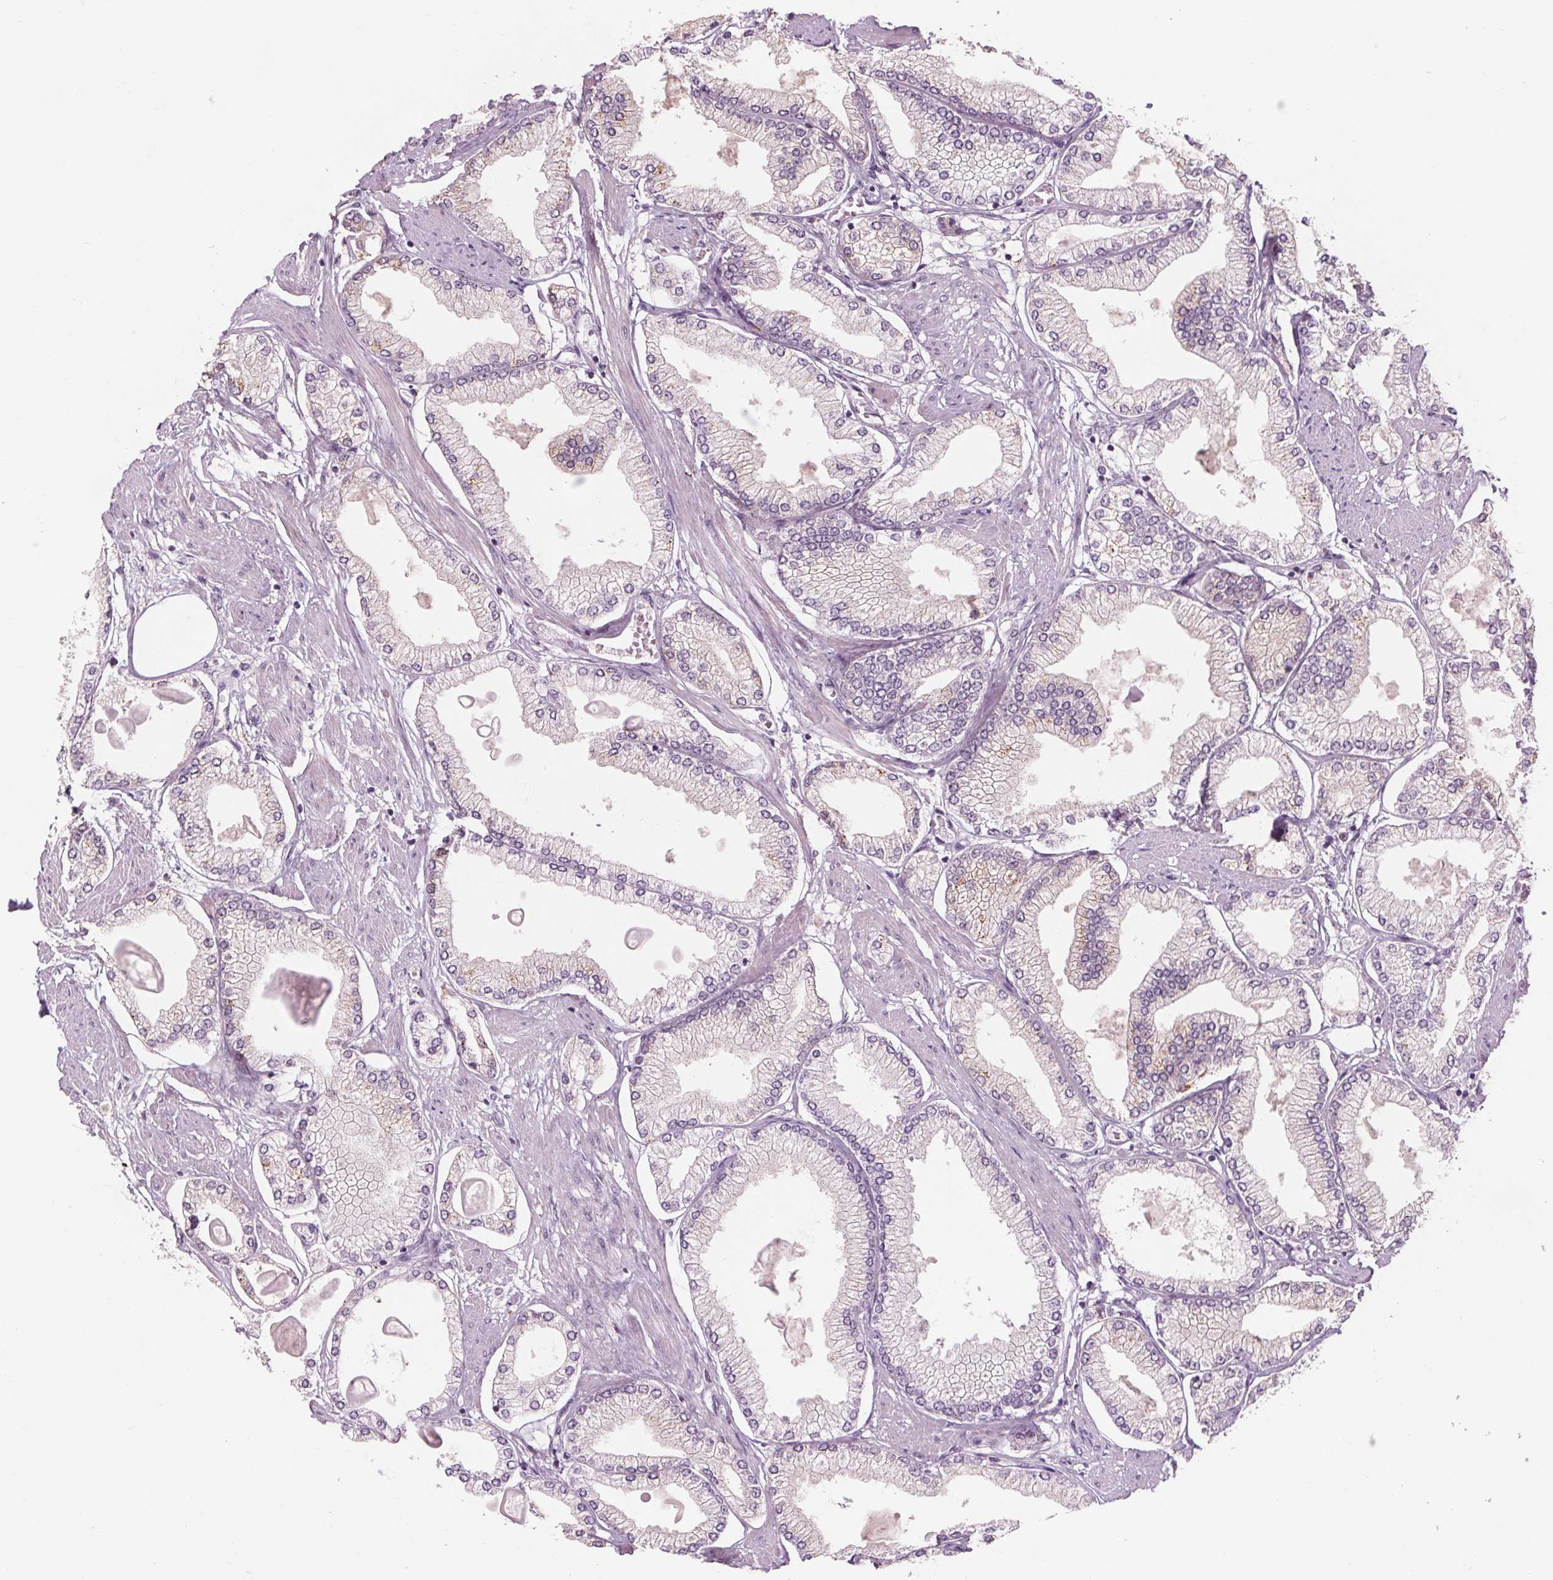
{"staining": {"intensity": "negative", "quantity": "none", "location": "none"}, "tissue": "prostate cancer", "cell_type": "Tumor cells", "image_type": "cancer", "snomed": [{"axis": "morphology", "description": "Adenocarcinoma, High grade"}, {"axis": "topography", "description": "Prostate"}], "caption": "Immunohistochemistry (IHC) micrograph of adenocarcinoma (high-grade) (prostate) stained for a protein (brown), which exhibits no expression in tumor cells. (DAB (3,3'-diaminobenzidine) IHC, high magnification).", "gene": "SAMD5", "patient": {"sex": "male", "age": 68}}